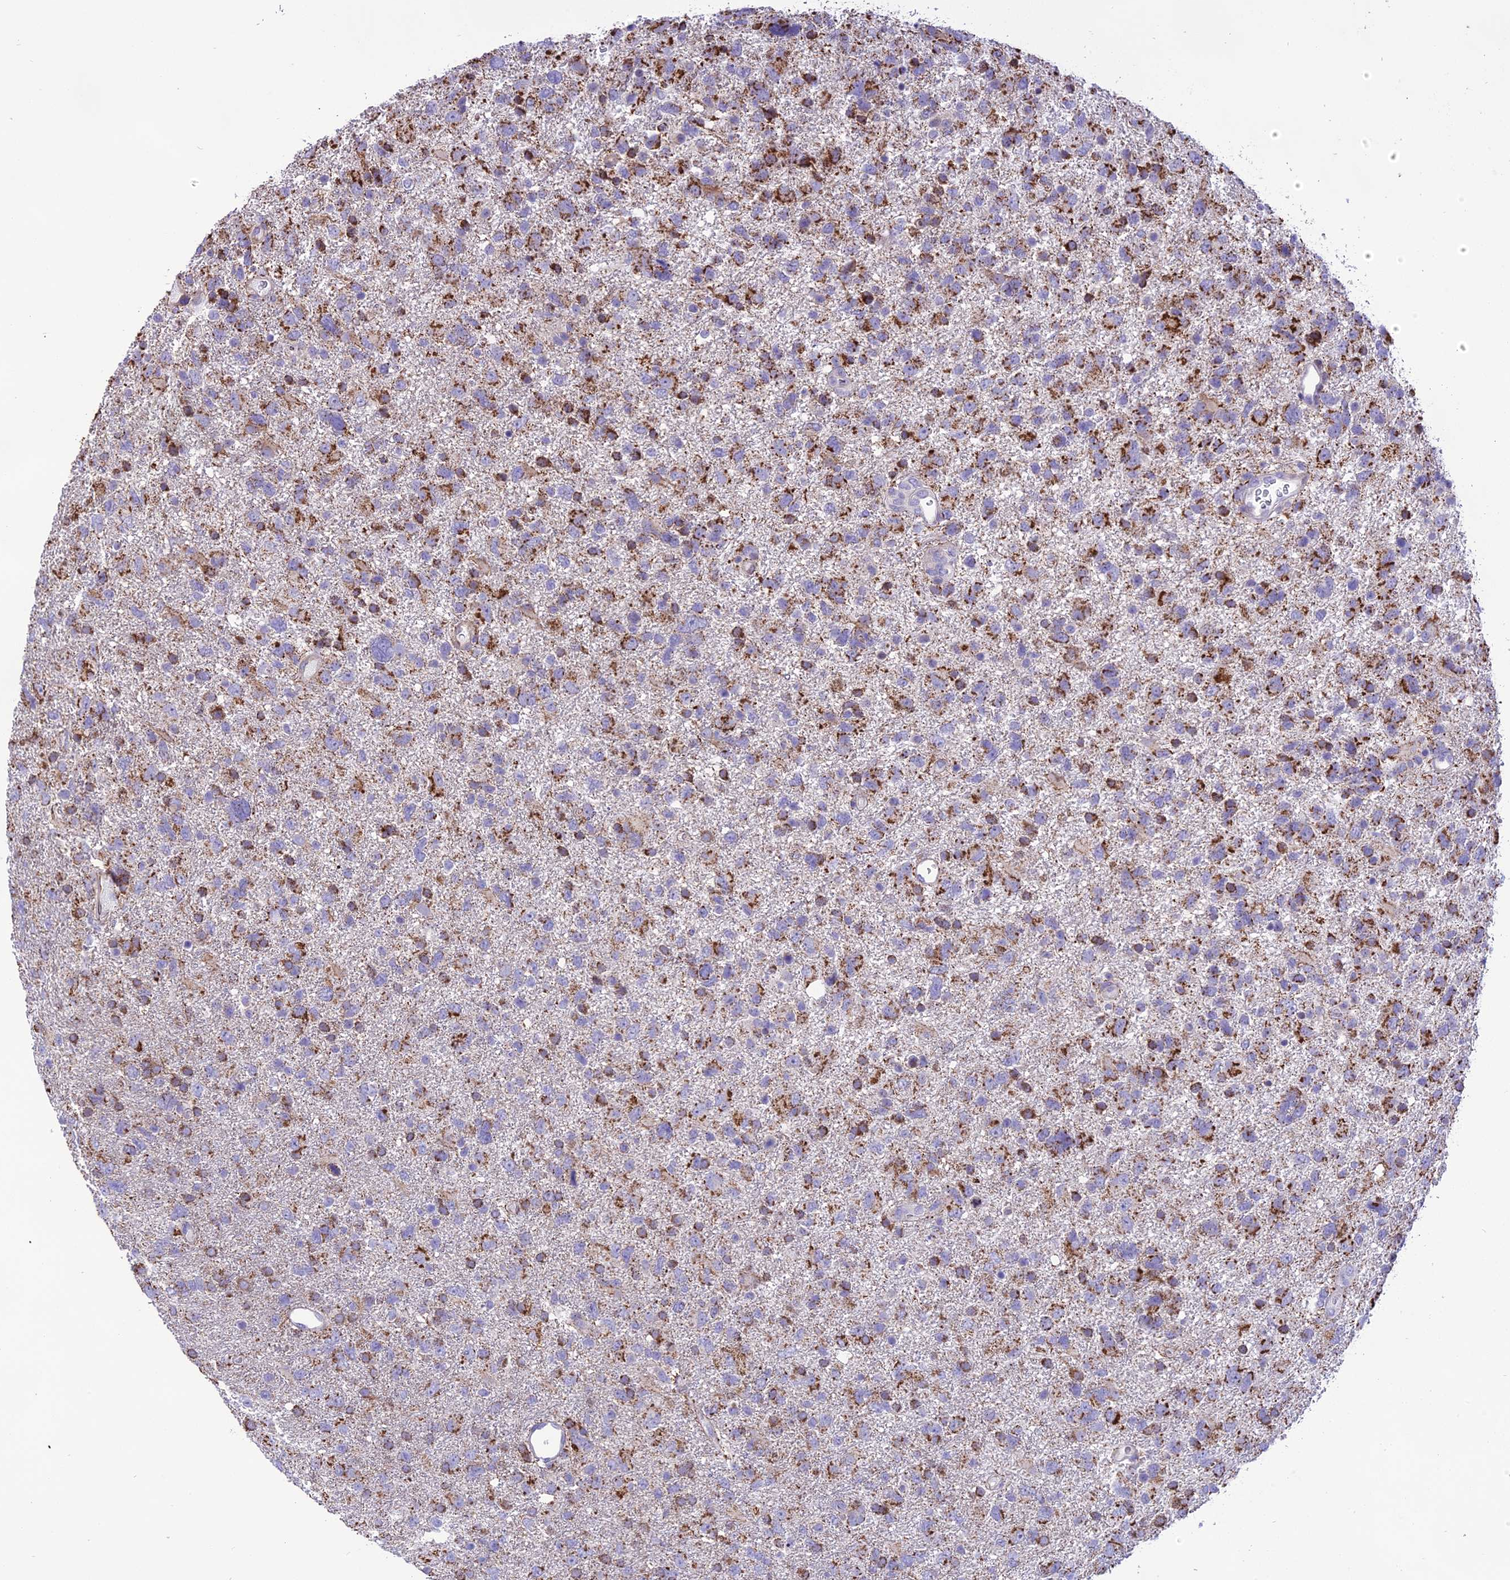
{"staining": {"intensity": "moderate", "quantity": "25%-75%", "location": "cytoplasmic/membranous"}, "tissue": "glioma", "cell_type": "Tumor cells", "image_type": "cancer", "snomed": [{"axis": "morphology", "description": "Glioma, malignant, High grade"}, {"axis": "topography", "description": "Brain"}], "caption": "High-grade glioma (malignant) stained with a brown dye shows moderate cytoplasmic/membranous positive expression in approximately 25%-75% of tumor cells.", "gene": "DOC2B", "patient": {"sex": "male", "age": 61}}